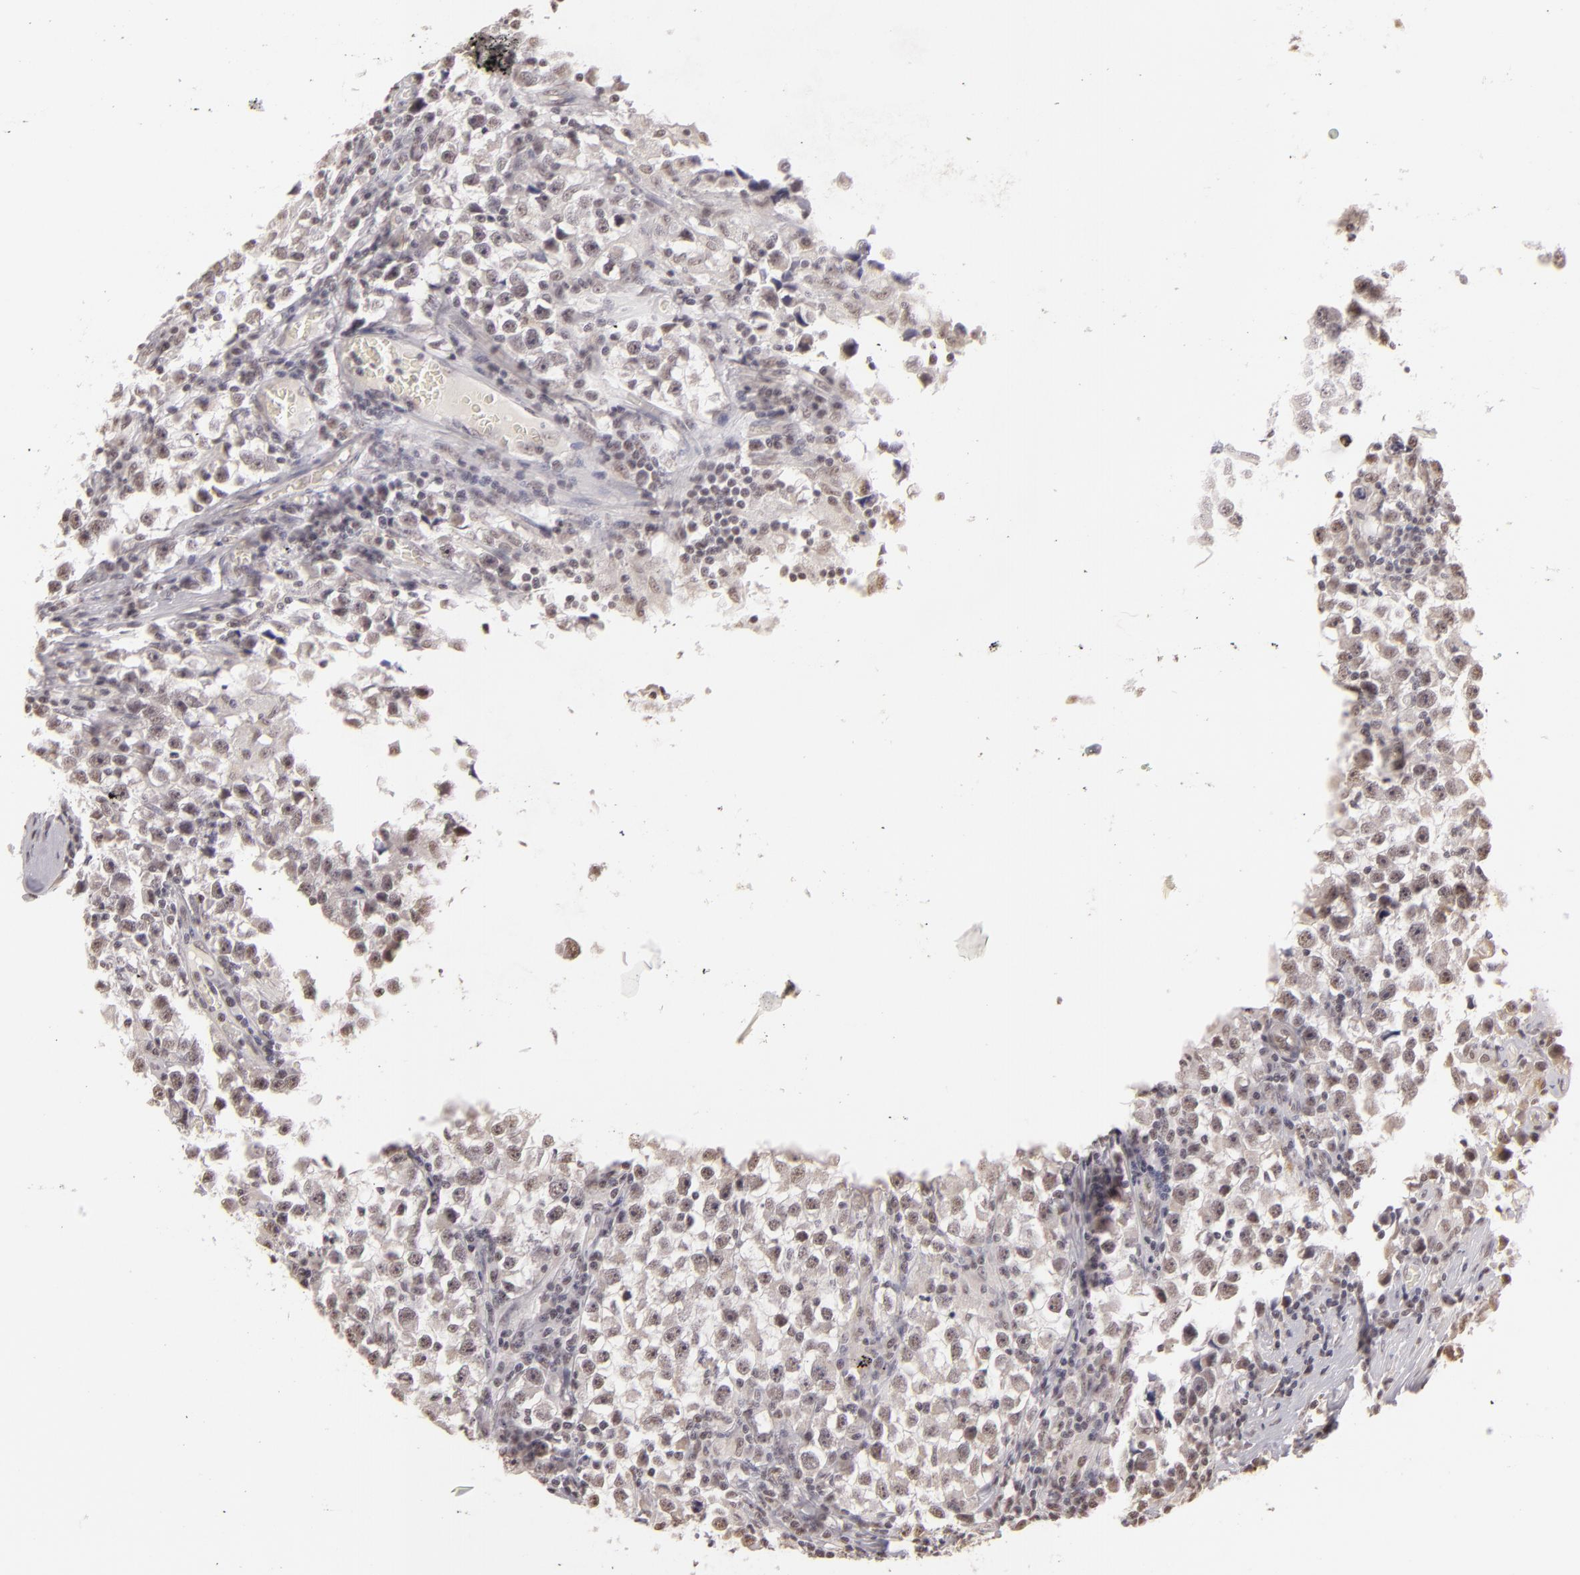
{"staining": {"intensity": "weak", "quantity": "25%-75%", "location": "nuclear"}, "tissue": "testis cancer", "cell_type": "Tumor cells", "image_type": "cancer", "snomed": [{"axis": "morphology", "description": "Seminoma, NOS"}, {"axis": "topography", "description": "Testis"}], "caption": "High-magnification brightfield microscopy of testis seminoma stained with DAB (3,3'-diaminobenzidine) (brown) and counterstained with hematoxylin (blue). tumor cells exhibit weak nuclear staining is appreciated in approximately25%-75% of cells.", "gene": "INTS6", "patient": {"sex": "male", "age": 33}}